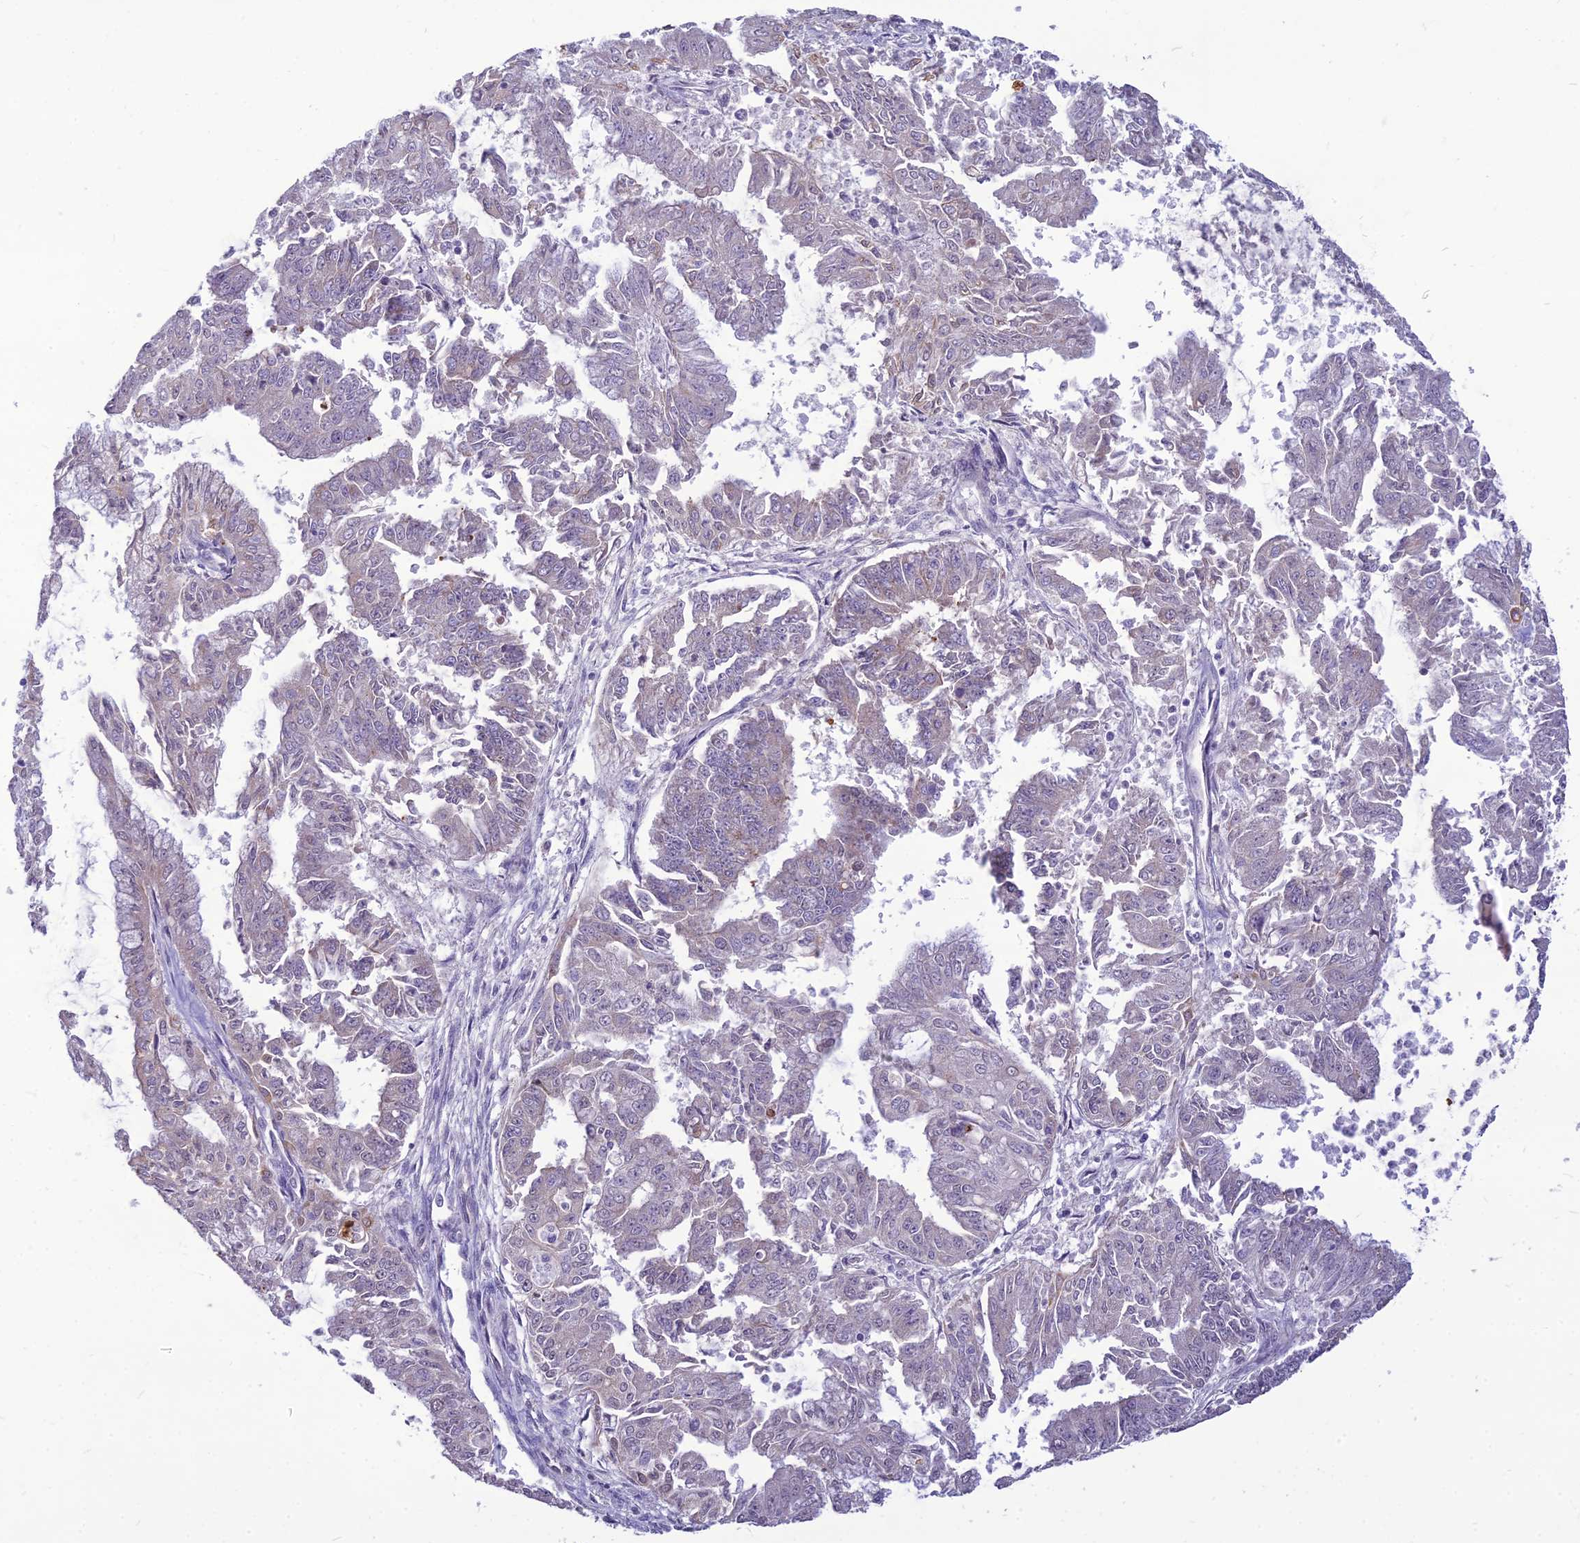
{"staining": {"intensity": "negative", "quantity": "none", "location": "none"}, "tissue": "endometrial cancer", "cell_type": "Tumor cells", "image_type": "cancer", "snomed": [{"axis": "morphology", "description": "Adenocarcinoma, NOS"}, {"axis": "topography", "description": "Endometrium"}], "caption": "A high-resolution micrograph shows immunohistochemistry (IHC) staining of adenocarcinoma (endometrial), which reveals no significant expression in tumor cells. (Immunohistochemistry, brightfield microscopy, high magnification).", "gene": "PCED1B", "patient": {"sex": "female", "age": 73}}